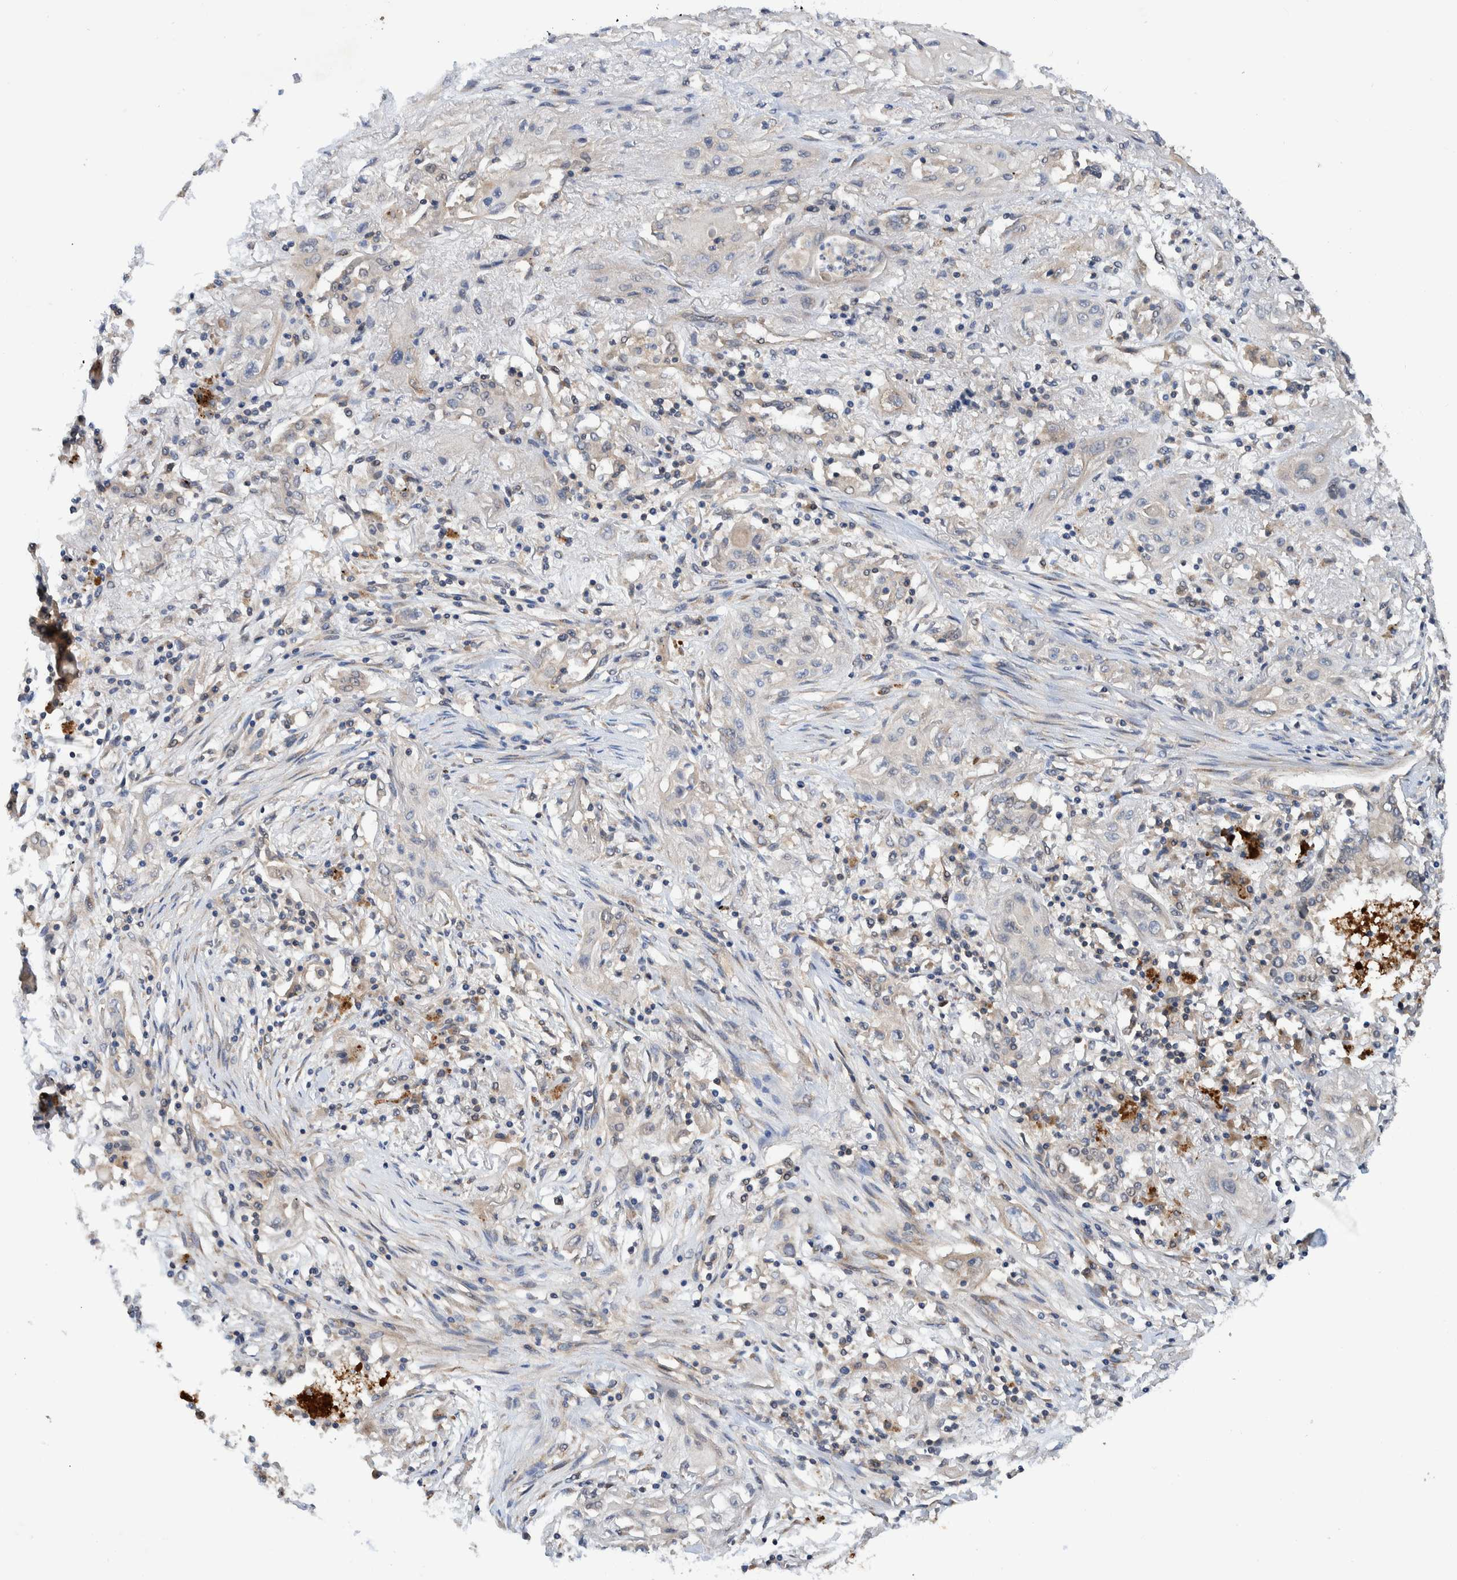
{"staining": {"intensity": "negative", "quantity": "none", "location": "none"}, "tissue": "lung cancer", "cell_type": "Tumor cells", "image_type": "cancer", "snomed": [{"axis": "morphology", "description": "Squamous cell carcinoma, NOS"}, {"axis": "topography", "description": "Lung"}], "caption": "DAB immunohistochemical staining of human lung squamous cell carcinoma demonstrates no significant positivity in tumor cells.", "gene": "PLPBP", "patient": {"sex": "female", "age": 47}}